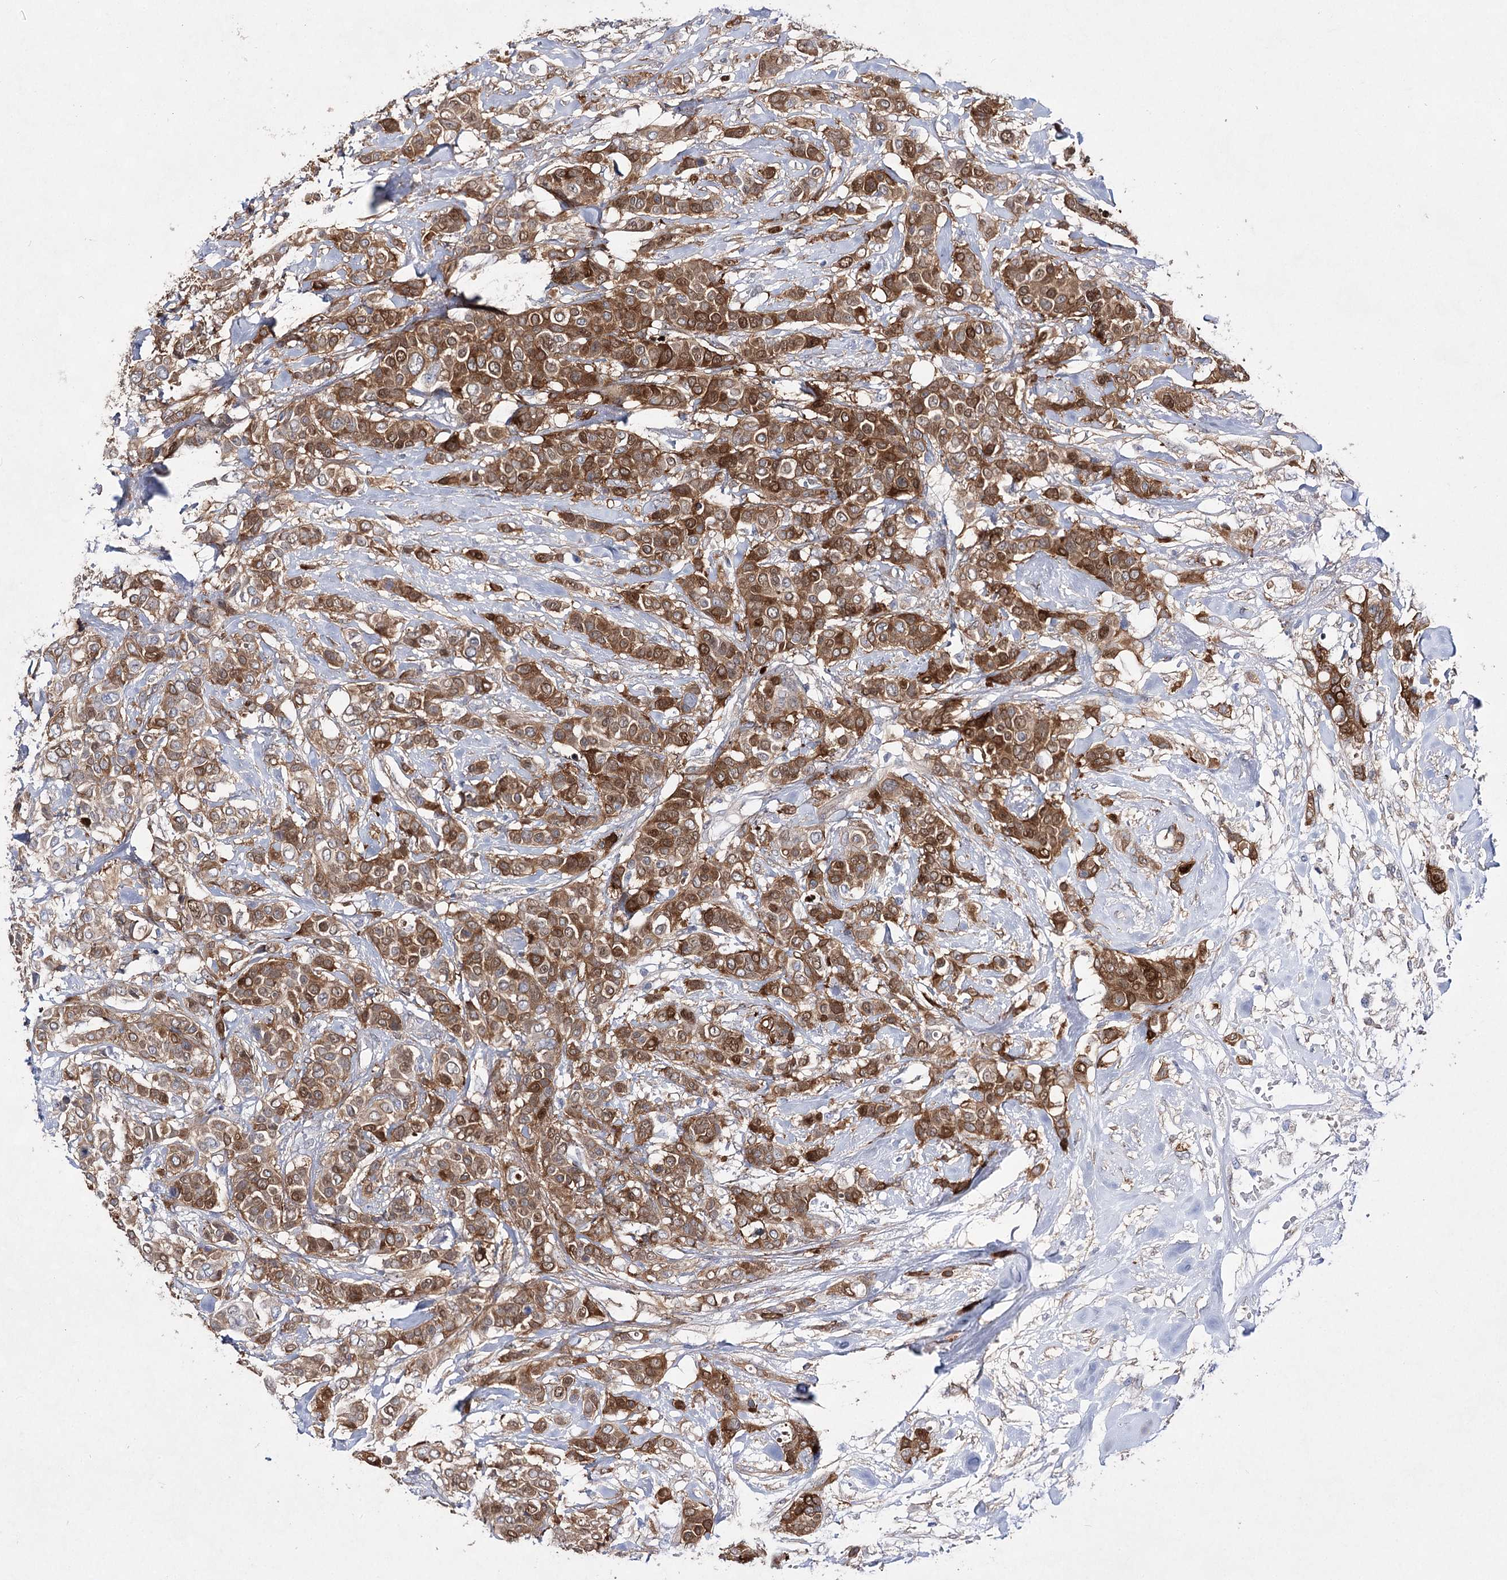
{"staining": {"intensity": "strong", "quantity": ">75%", "location": "cytoplasmic/membranous"}, "tissue": "breast cancer", "cell_type": "Tumor cells", "image_type": "cancer", "snomed": [{"axis": "morphology", "description": "Lobular carcinoma"}, {"axis": "topography", "description": "Breast"}], "caption": "Breast cancer stained for a protein (brown) exhibits strong cytoplasmic/membranous positive positivity in approximately >75% of tumor cells.", "gene": "UGDH", "patient": {"sex": "female", "age": 51}}